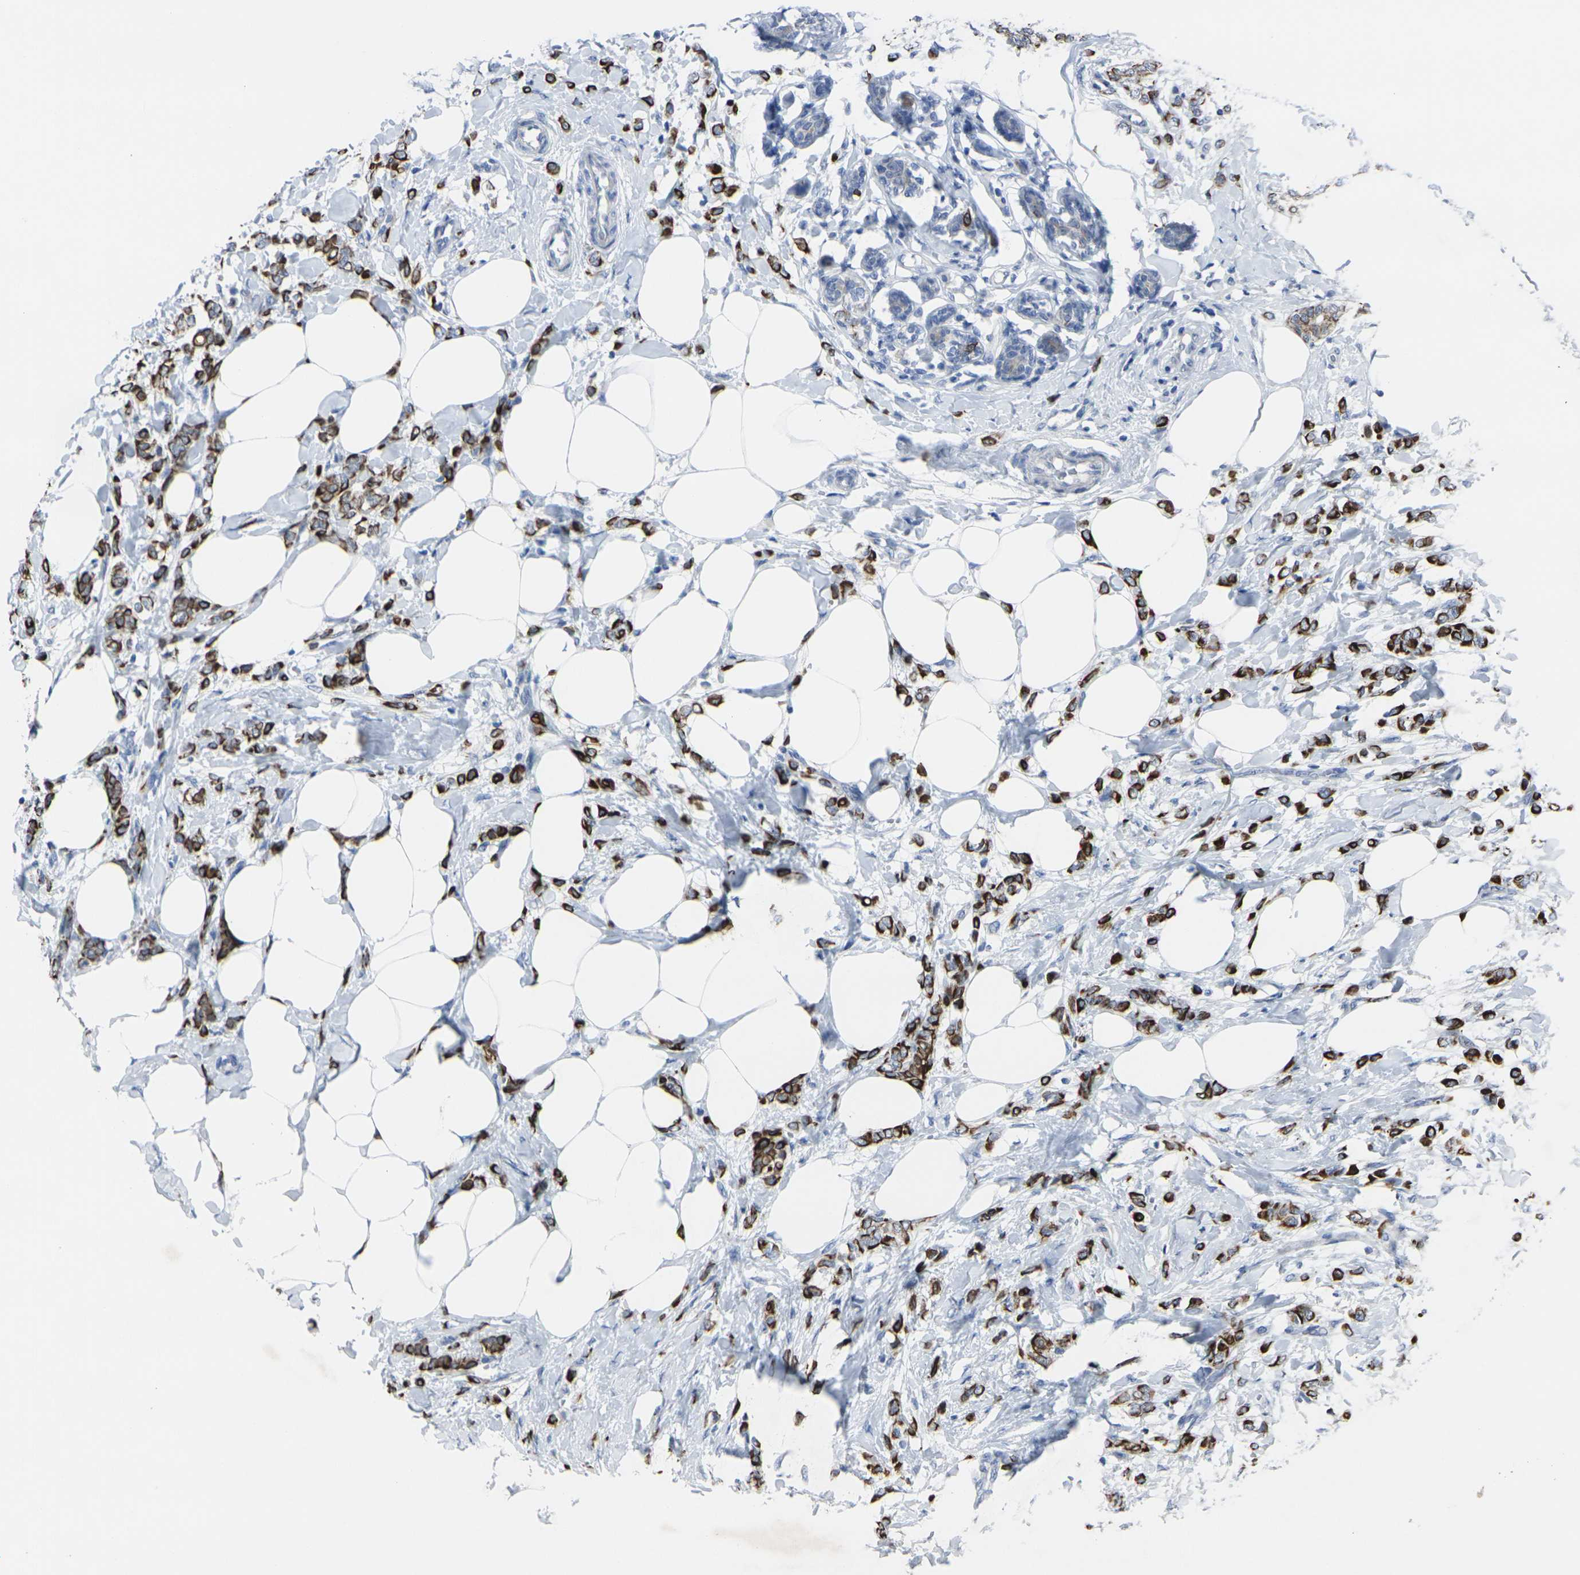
{"staining": {"intensity": "strong", "quantity": ">75%", "location": "cytoplasmic/membranous"}, "tissue": "breast cancer", "cell_type": "Tumor cells", "image_type": "cancer", "snomed": [{"axis": "morphology", "description": "Lobular carcinoma, in situ"}, {"axis": "morphology", "description": "Lobular carcinoma"}, {"axis": "topography", "description": "Breast"}], "caption": "Breast cancer (lobular carcinoma in situ) was stained to show a protein in brown. There is high levels of strong cytoplasmic/membranous expression in about >75% of tumor cells. (DAB (3,3'-diaminobenzidine) IHC, brown staining for protein, blue staining for nuclei).", "gene": "ANKRD46", "patient": {"sex": "female", "age": 41}}